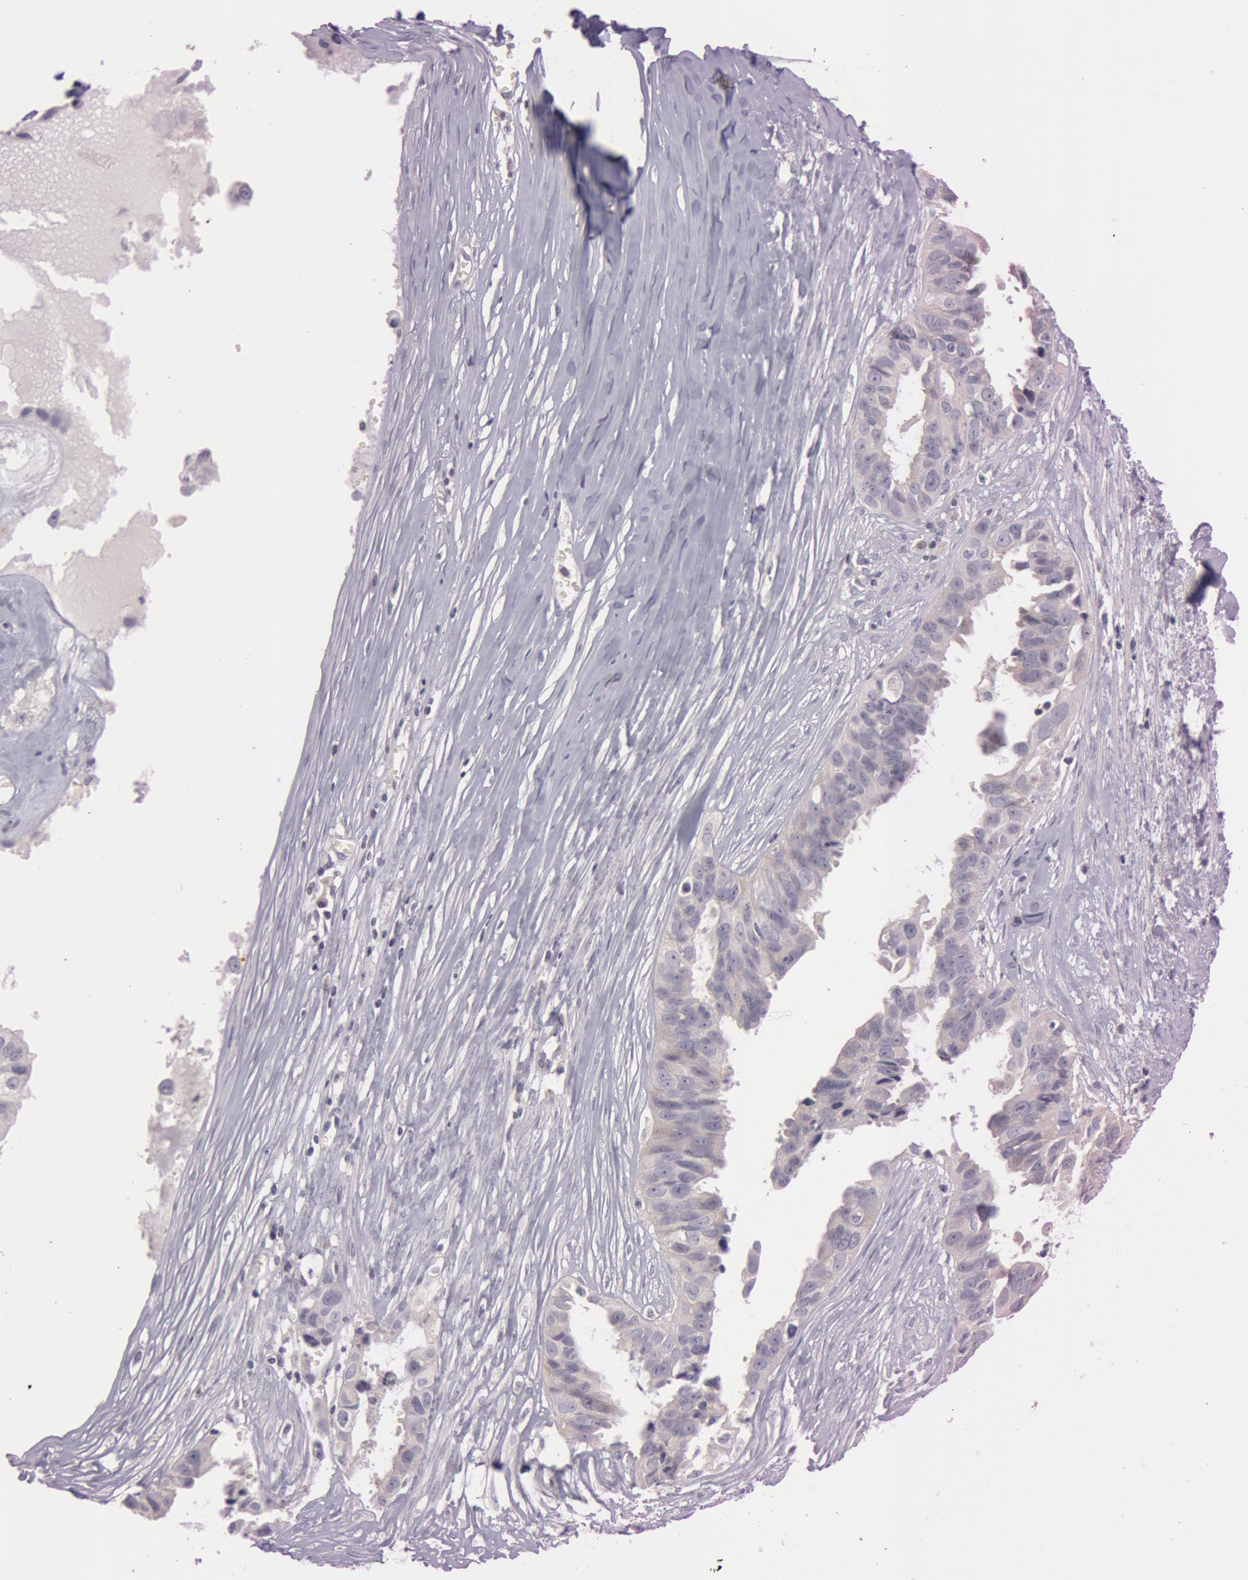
{"staining": {"intensity": "weak", "quantity": ">75%", "location": "cytoplasmic/membranous"}, "tissue": "ovarian cancer", "cell_type": "Tumor cells", "image_type": "cancer", "snomed": [{"axis": "morphology", "description": "Carcinoma, endometroid"}, {"axis": "topography", "description": "Ovary"}], "caption": "A micrograph showing weak cytoplasmic/membranous positivity in about >75% of tumor cells in ovarian cancer, as visualized by brown immunohistochemical staining.", "gene": "RALGAPA1", "patient": {"sex": "female", "age": 85}}